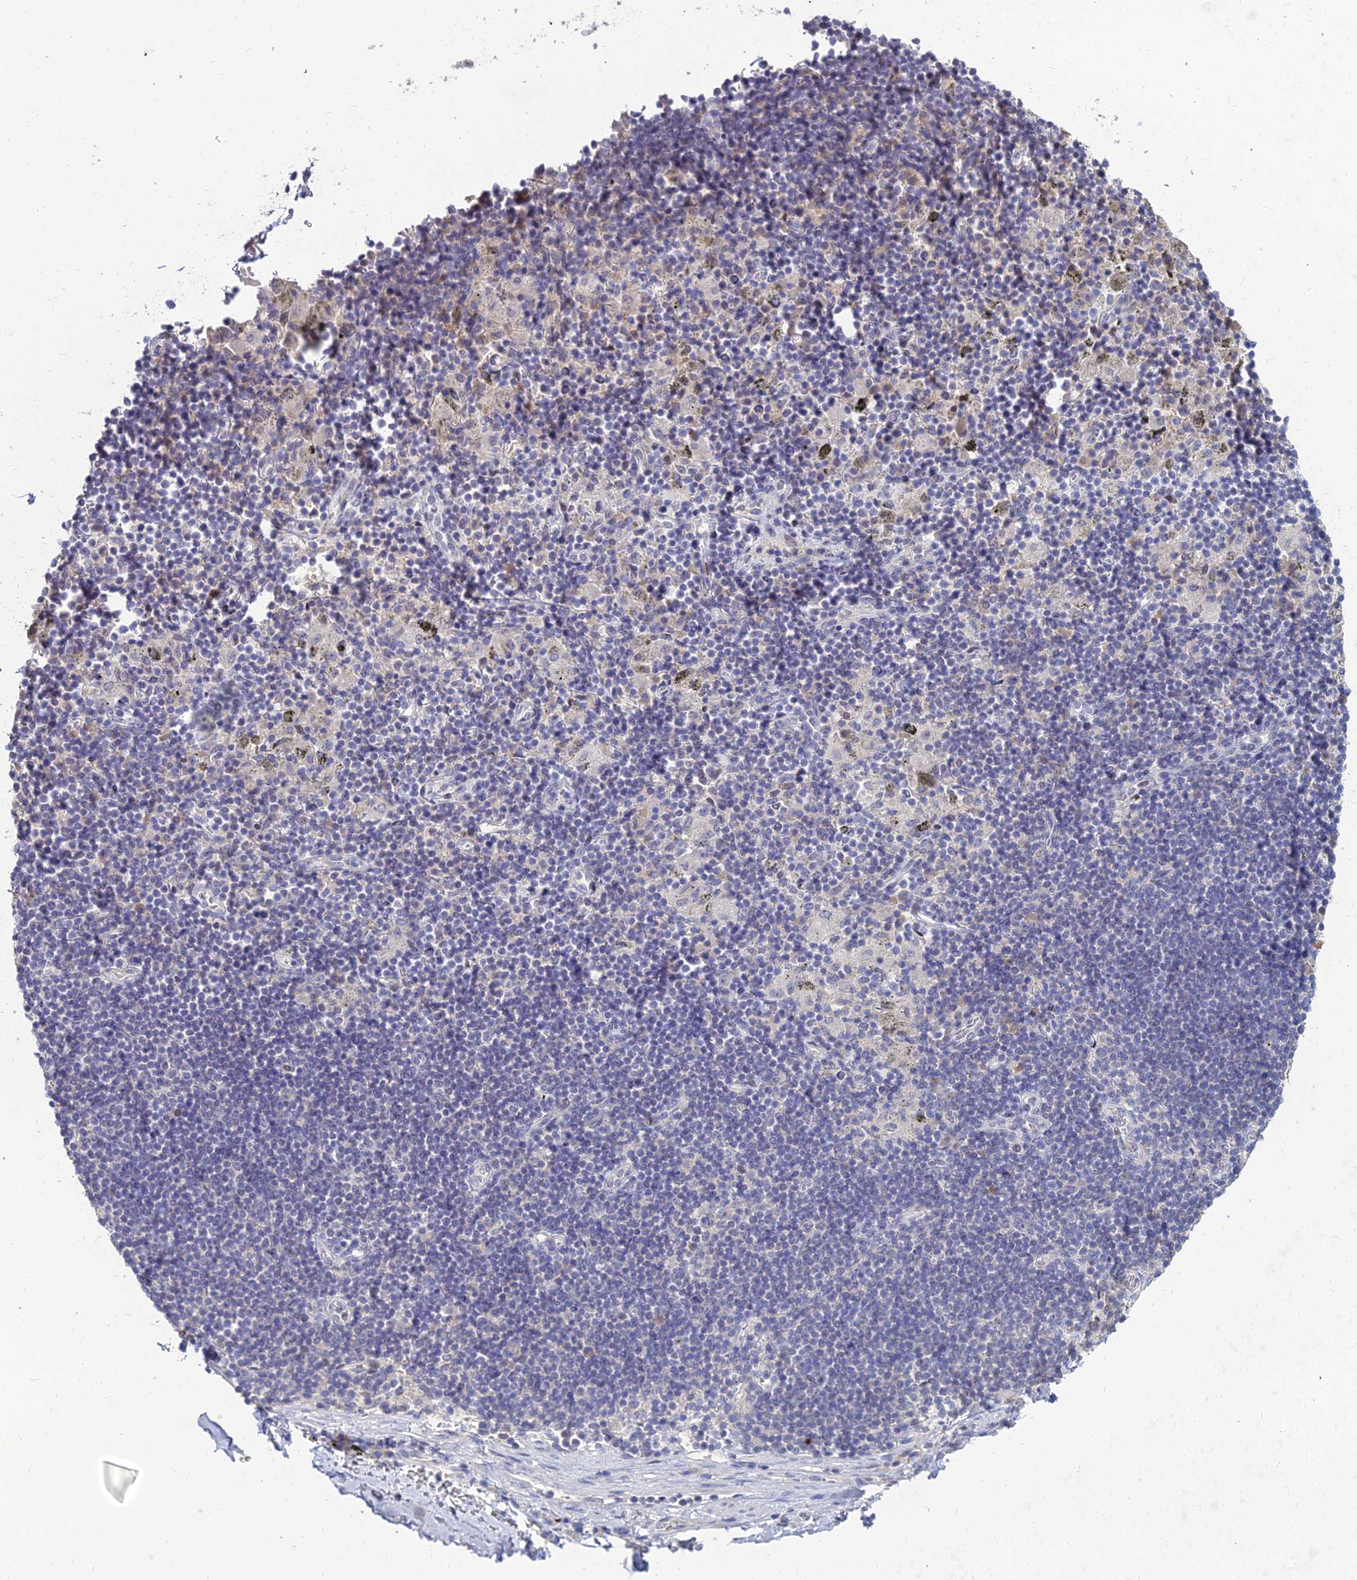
{"staining": {"intensity": "negative", "quantity": "none", "location": "none"}, "tissue": "adipose tissue", "cell_type": "Adipocytes", "image_type": "normal", "snomed": [{"axis": "morphology", "description": "Normal tissue, NOS"}, {"axis": "topography", "description": "Lymph node"}, {"axis": "topography", "description": "Cartilage tissue"}, {"axis": "topography", "description": "Bronchus"}], "caption": "A high-resolution image shows immunohistochemistry (IHC) staining of benign adipose tissue, which shows no significant expression in adipocytes.", "gene": "GOLGA6A", "patient": {"sex": "male", "age": 63}}